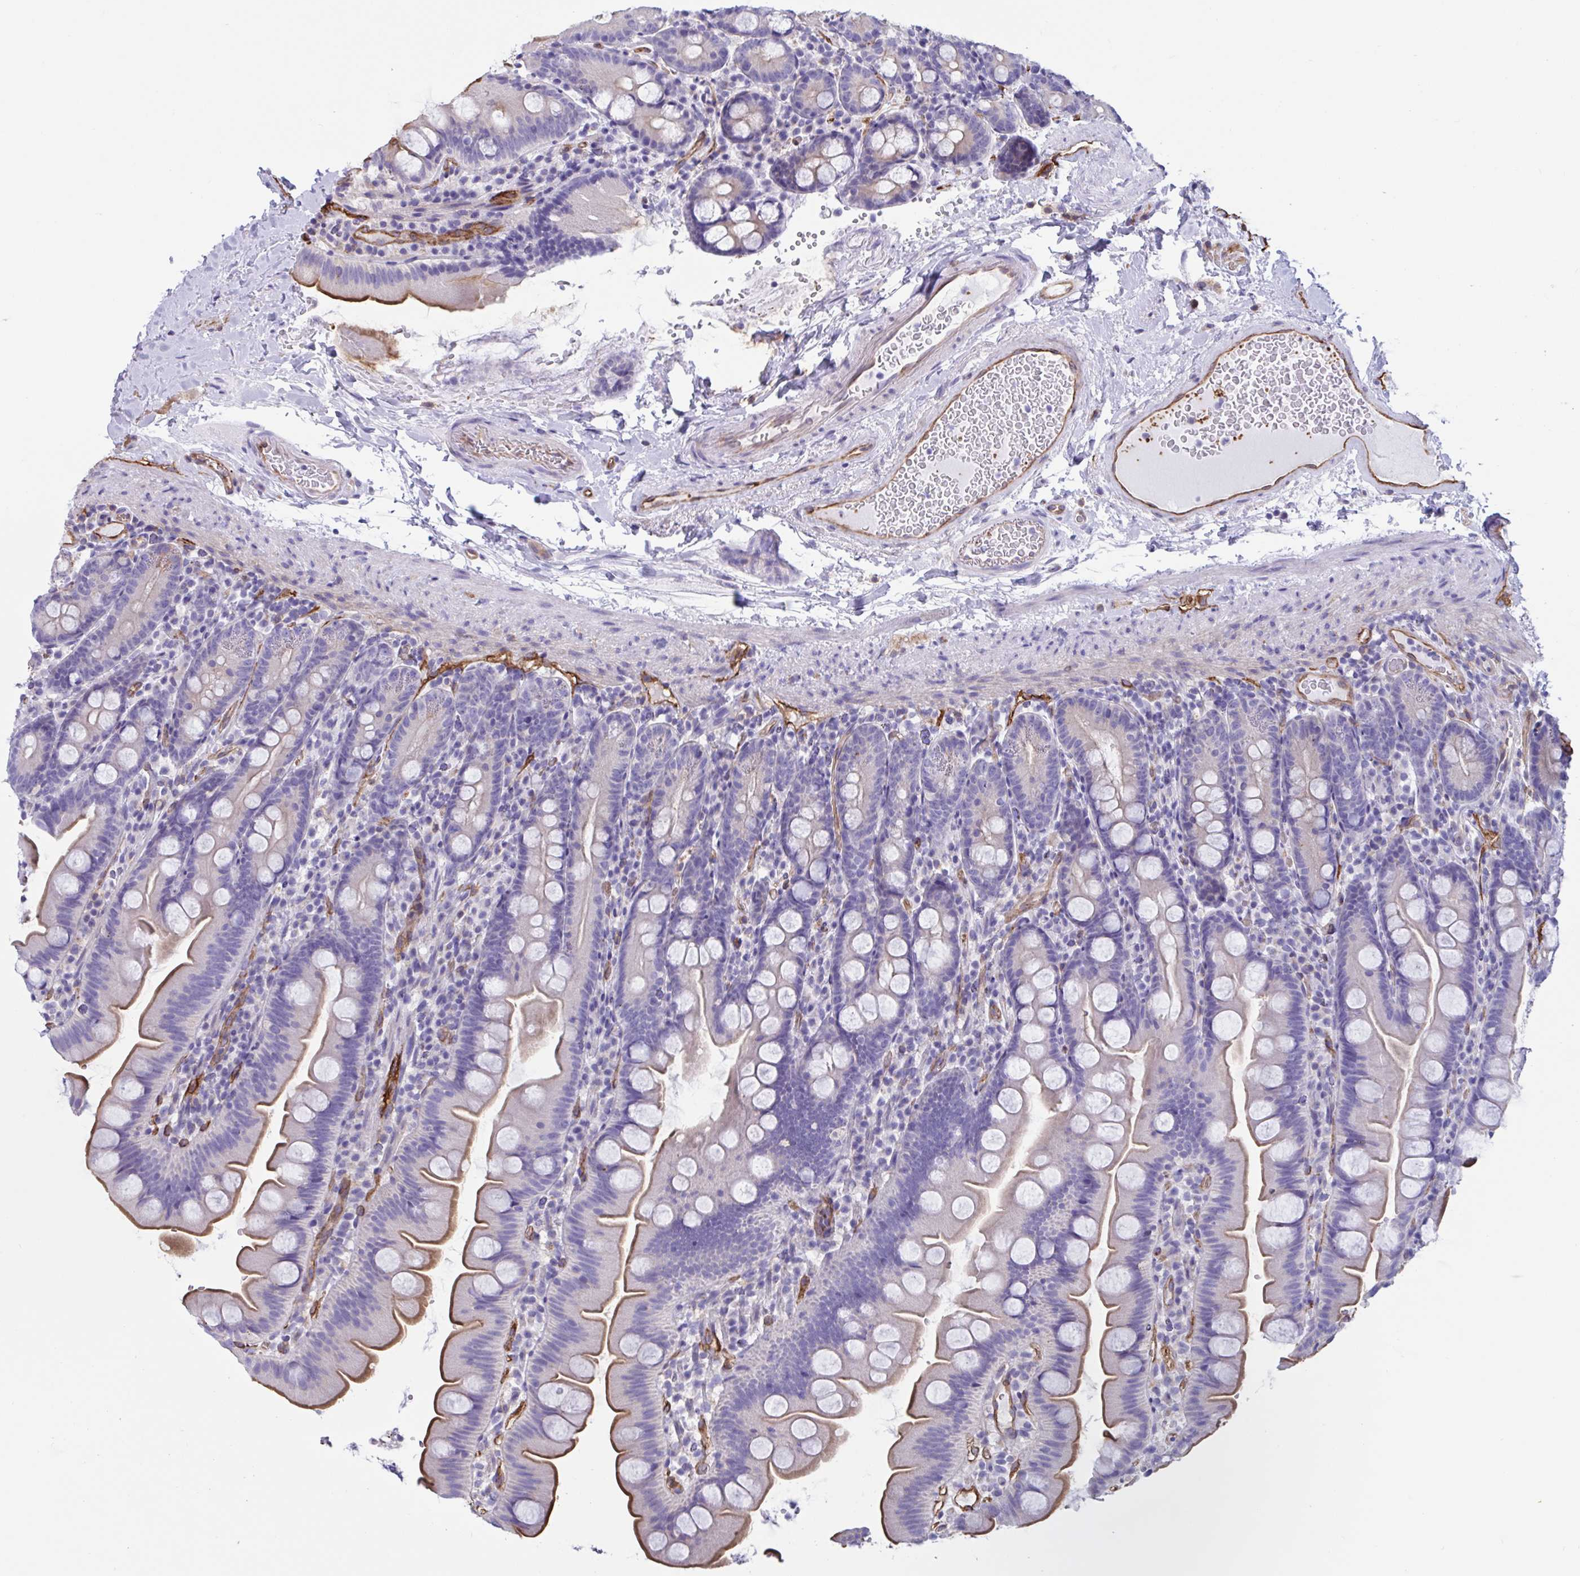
{"staining": {"intensity": "moderate", "quantity": "<25%", "location": "cytoplasmic/membranous"}, "tissue": "small intestine", "cell_type": "Glandular cells", "image_type": "normal", "snomed": [{"axis": "morphology", "description": "Normal tissue, NOS"}, {"axis": "topography", "description": "Small intestine"}], "caption": "The photomicrograph displays immunohistochemical staining of unremarkable small intestine. There is moderate cytoplasmic/membranous staining is identified in about <25% of glandular cells. (IHC, brightfield microscopy, high magnification).", "gene": "RPL22L1", "patient": {"sex": "female", "age": 68}}